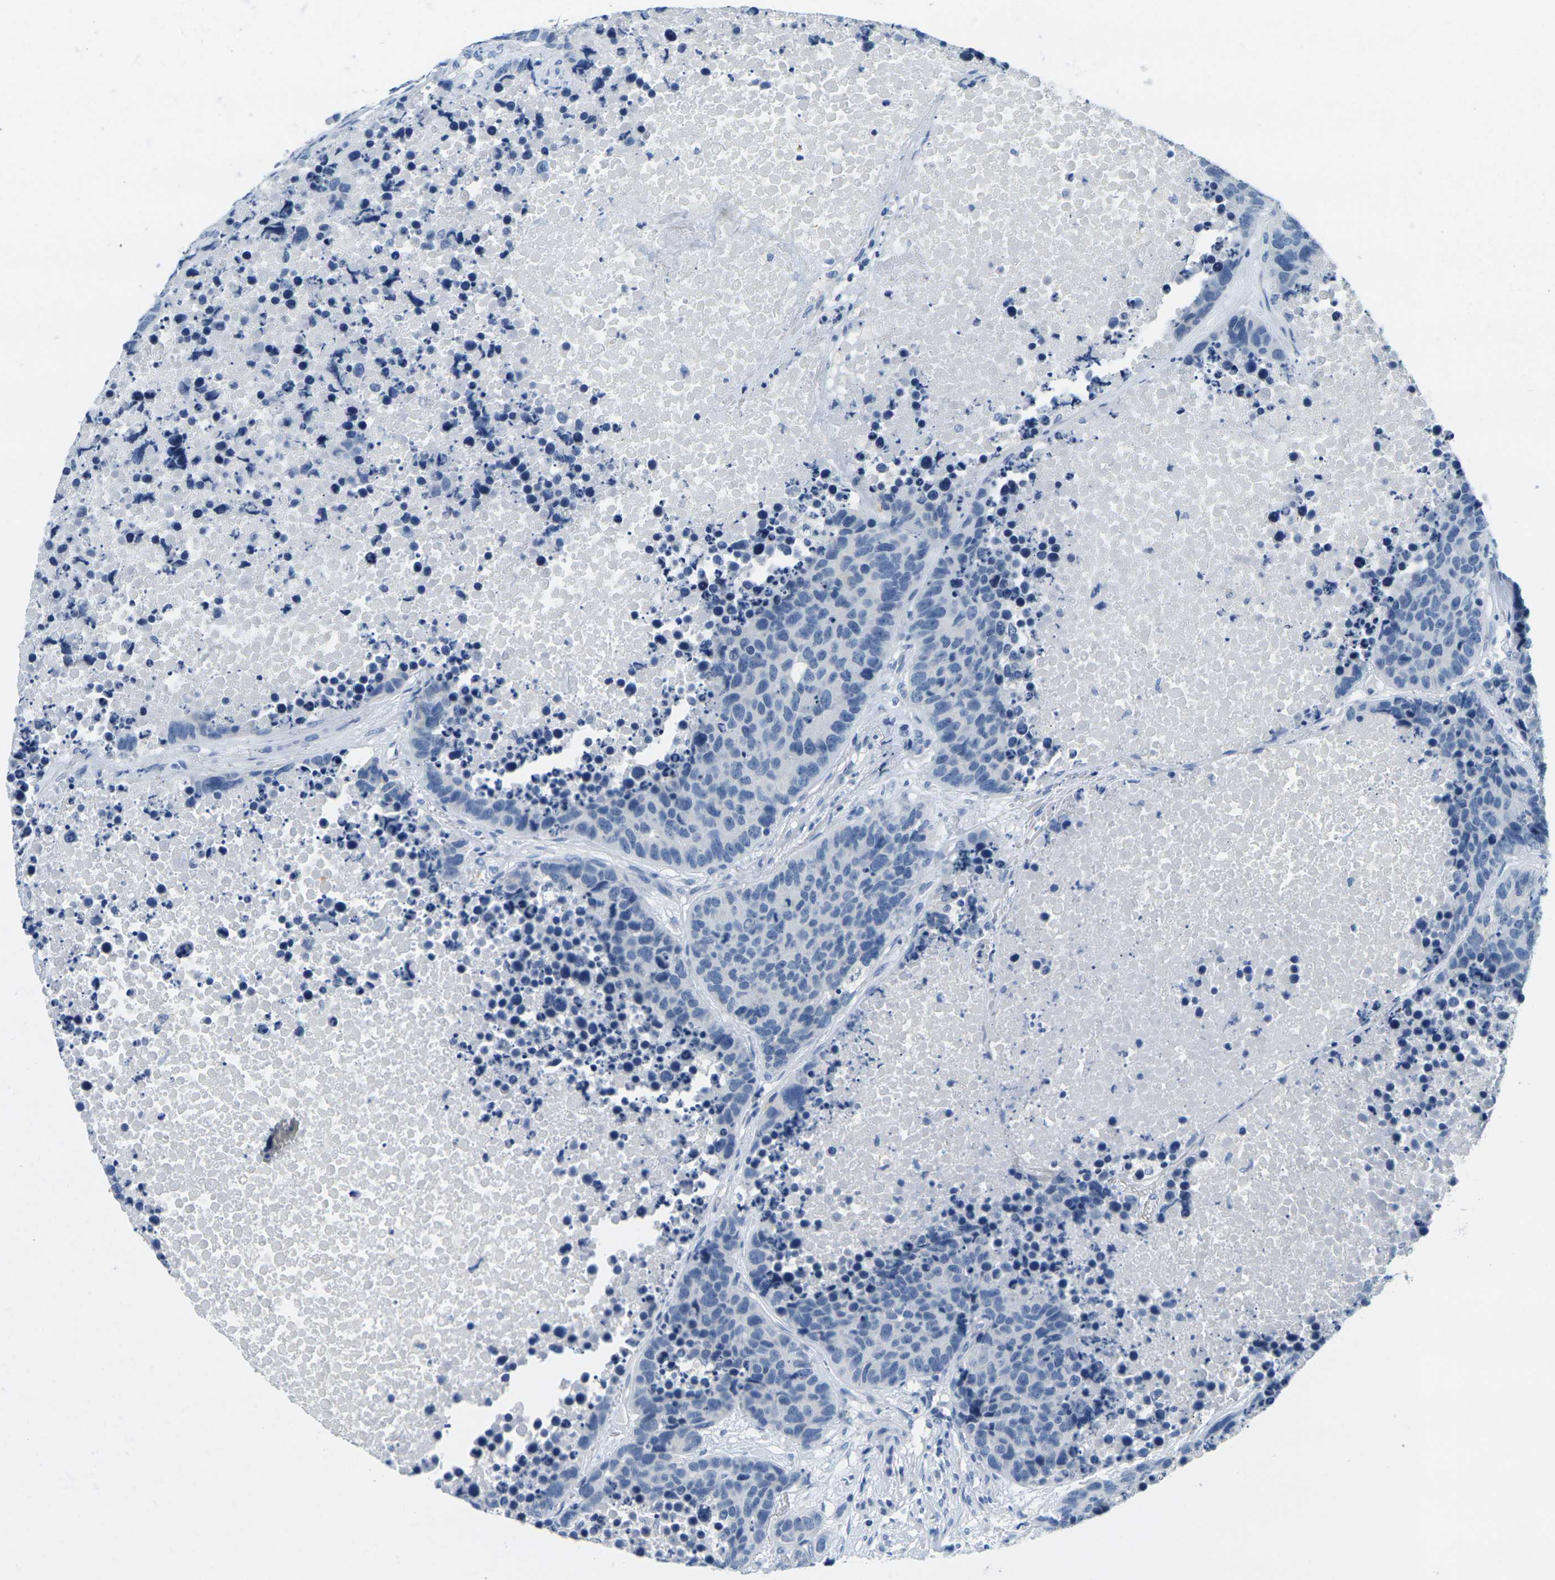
{"staining": {"intensity": "negative", "quantity": "none", "location": "none"}, "tissue": "carcinoid", "cell_type": "Tumor cells", "image_type": "cancer", "snomed": [{"axis": "morphology", "description": "Carcinoid, malignant, NOS"}, {"axis": "topography", "description": "Lung"}], "caption": "A high-resolution micrograph shows immunohistochemistry (IHC) staining of carcinoid (malignant), which reveals no significant positivity in tumor cells.", "gene": "FAM3D", "patient": {"sex": "male", "age": 60}}